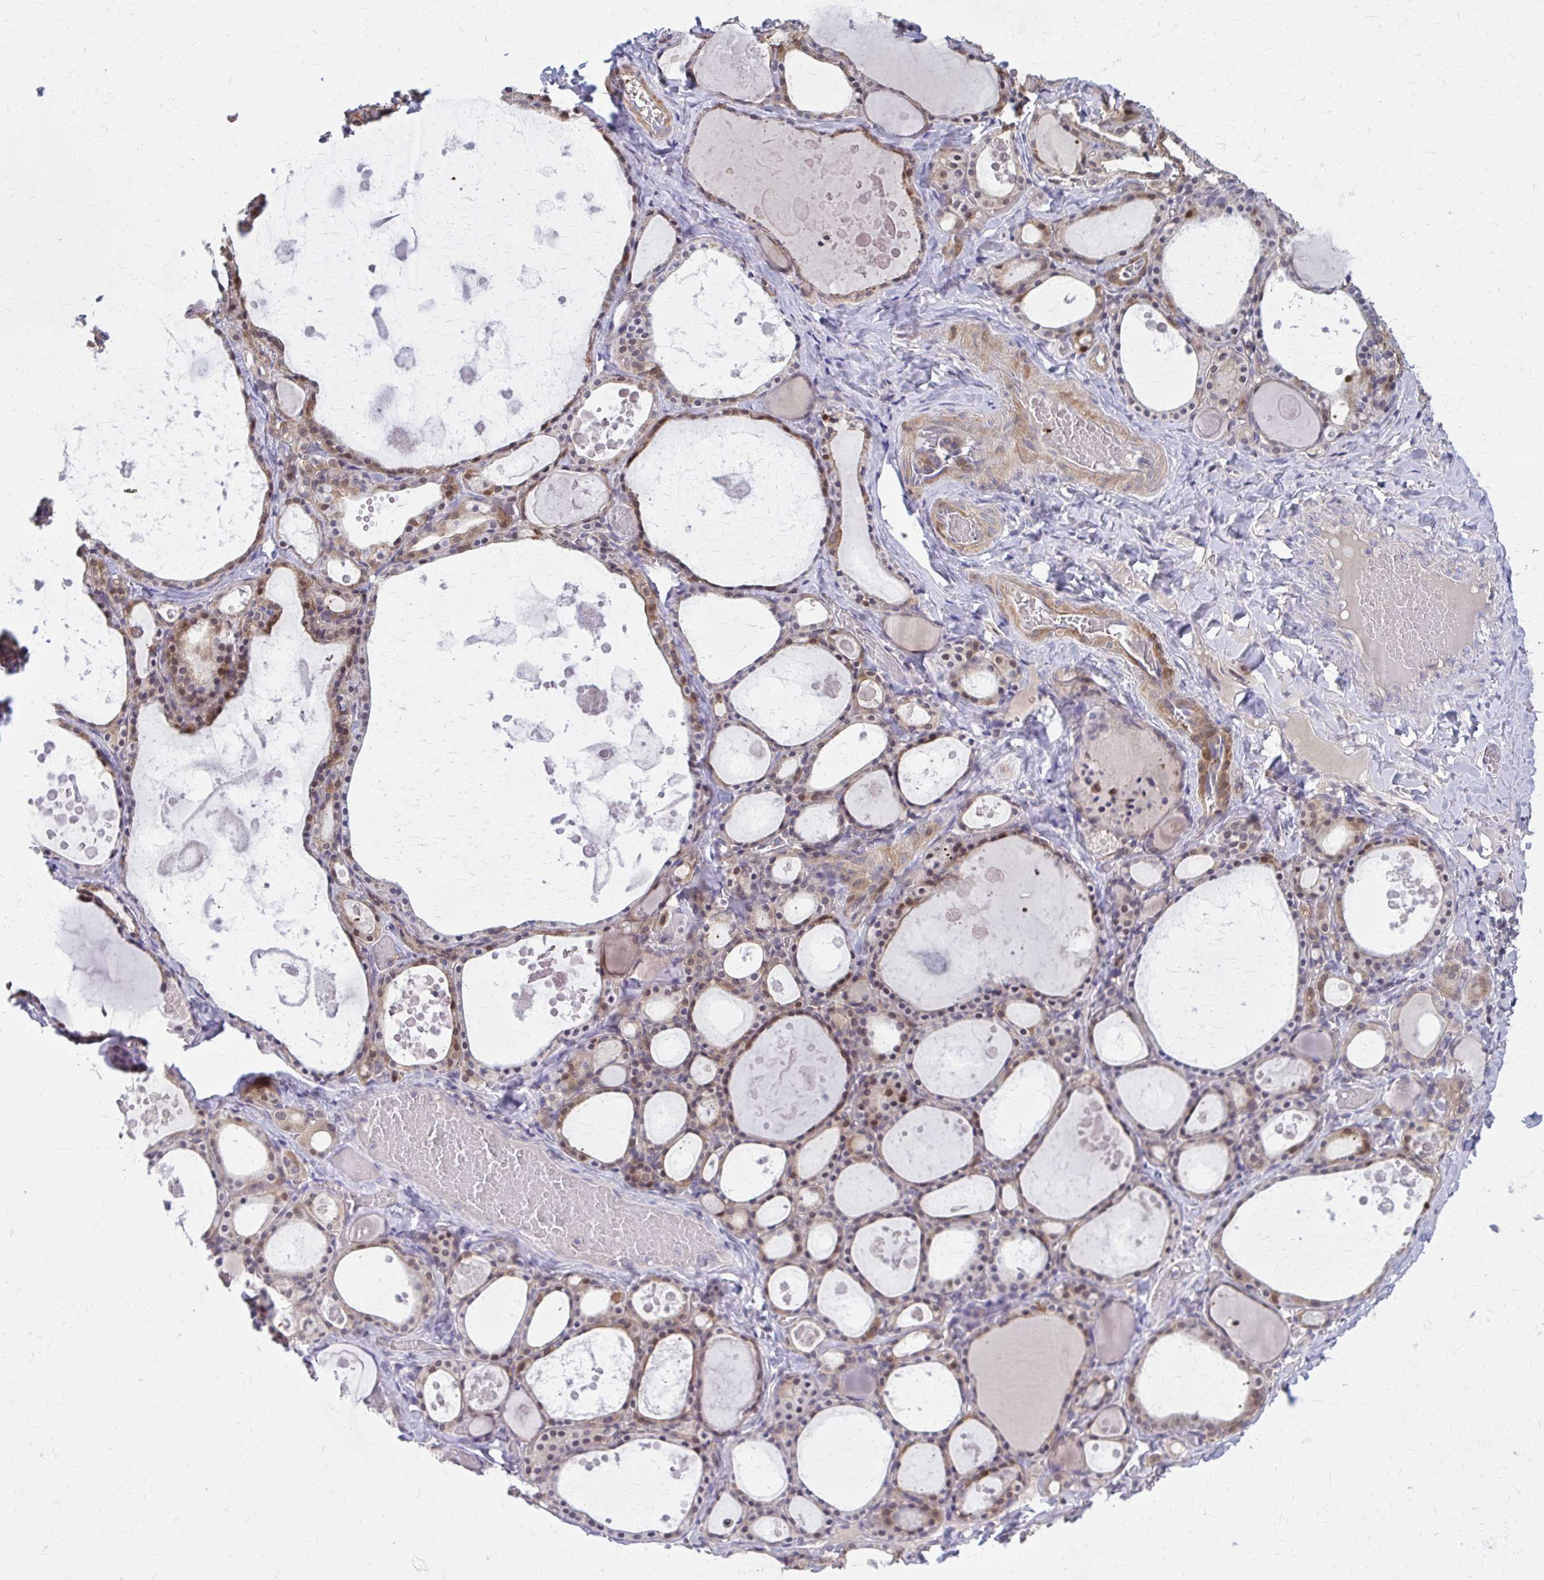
{"staining": {"intensity": "moderate", "quantity": "25%-75%", "location": "cytoplasmic/membranous"}, "tissue": "thyroid gland", "cell_type": "Glandular cells", "image_type": "normal", "snomed": [{"axis": "morphology", "description": "Normal tissue, NOS"}, {"axis": "topography", "description": "Thyroid gland"}], "caption": "Protein positivity by immunohistochemistry shows moderate cytoplasmic/membranous positivity in approximately 25%-75% of glandular cells in unremarkable thyroid gland. (Brightfield microscopy of DAB IHC at high magnification).", "gene": "DBI", "patient": {"sex": "male", "age": 56}}